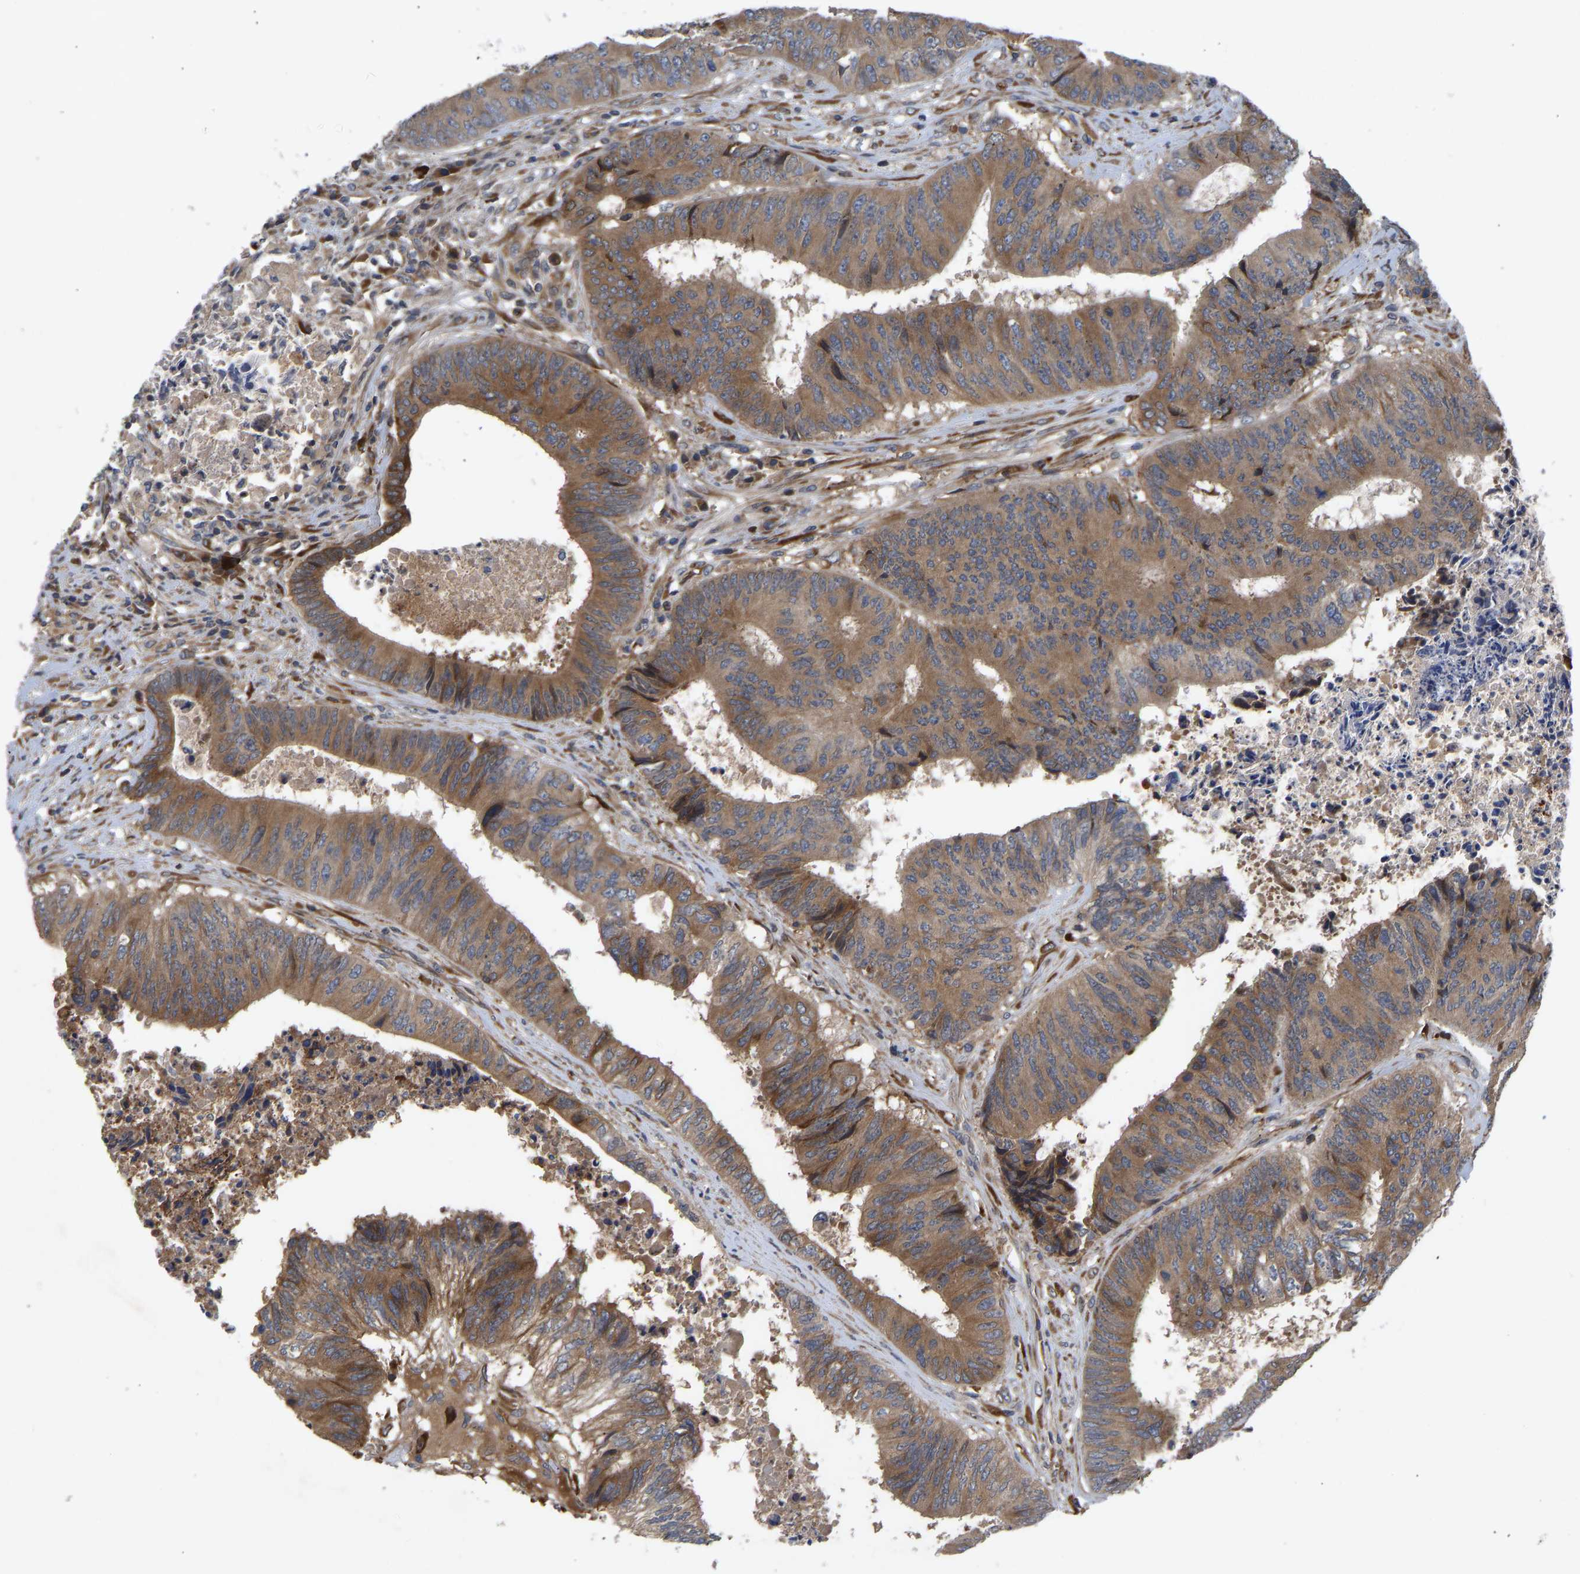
{"staining": {"intensity": "moderate", "quantity": ">75%", "location": "cytoplasmic/membranous"}, "tissue": "colorectal cancer", "cell_type": "Tumor cells", "image_type": "cancer", "snomed": [{"axis": "morphology", "description": "Adenocarcinoma, NOS"}, {"axis": "topography", "description": "Rectum"}], "caption": "IHC image of neoplastic tissue: human colorectal cancer (adenocarcinoma) stained using immunohistochemistry (IHC) exhibits medium levels of moderate protein expression localized specifically in the cytoplasmic/membranous of tumor cells, appearing as a cytoplasmic/membranous brown color.", "gene": "FRRS1", "patient": {"sex": "male", "age": 72}}